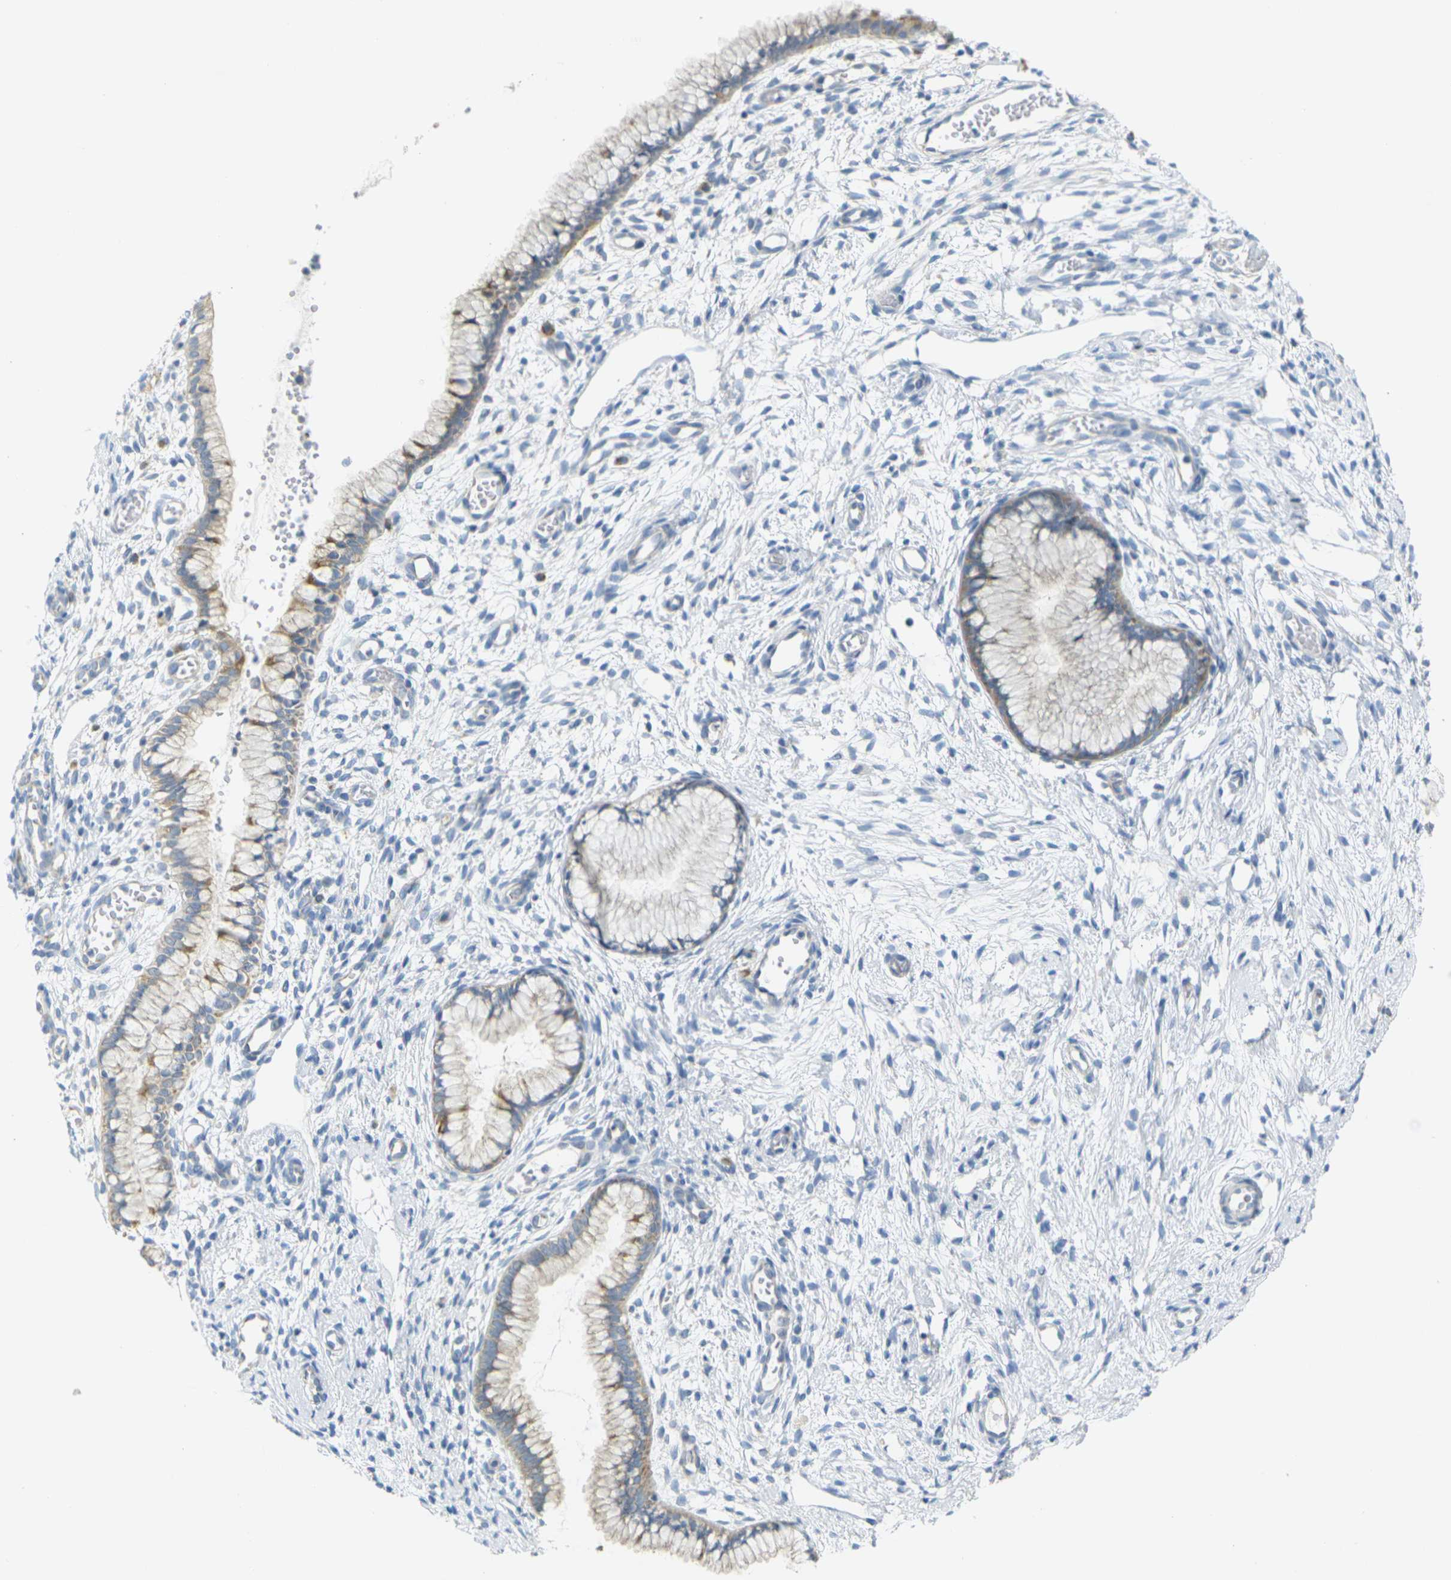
{"staining": {"intensity": "weak", "quantity": ">75%", "location": "cytoplasmic/membranous"}, "tissue": "cervix", "cell_type": "Glandular cells", "image_type": "normal", "snomed": [{"axis": "morphology", "description": "Normal tissue, NOS"}, {"axis": "topography", "description": "Cervix"}], "caption": "DAB (3,3'-diaminobenzidine) immunohistochemical staining of unremarkable human cervix exhibits weak cytoplasmic/membranous protein positivity in approximately >75% of glandular cells. (brown staining indicates protein expression, while blue staining denotes nuclei).", "gene": "PARD6B", "patient": {"sex": "female", "age": 65}}